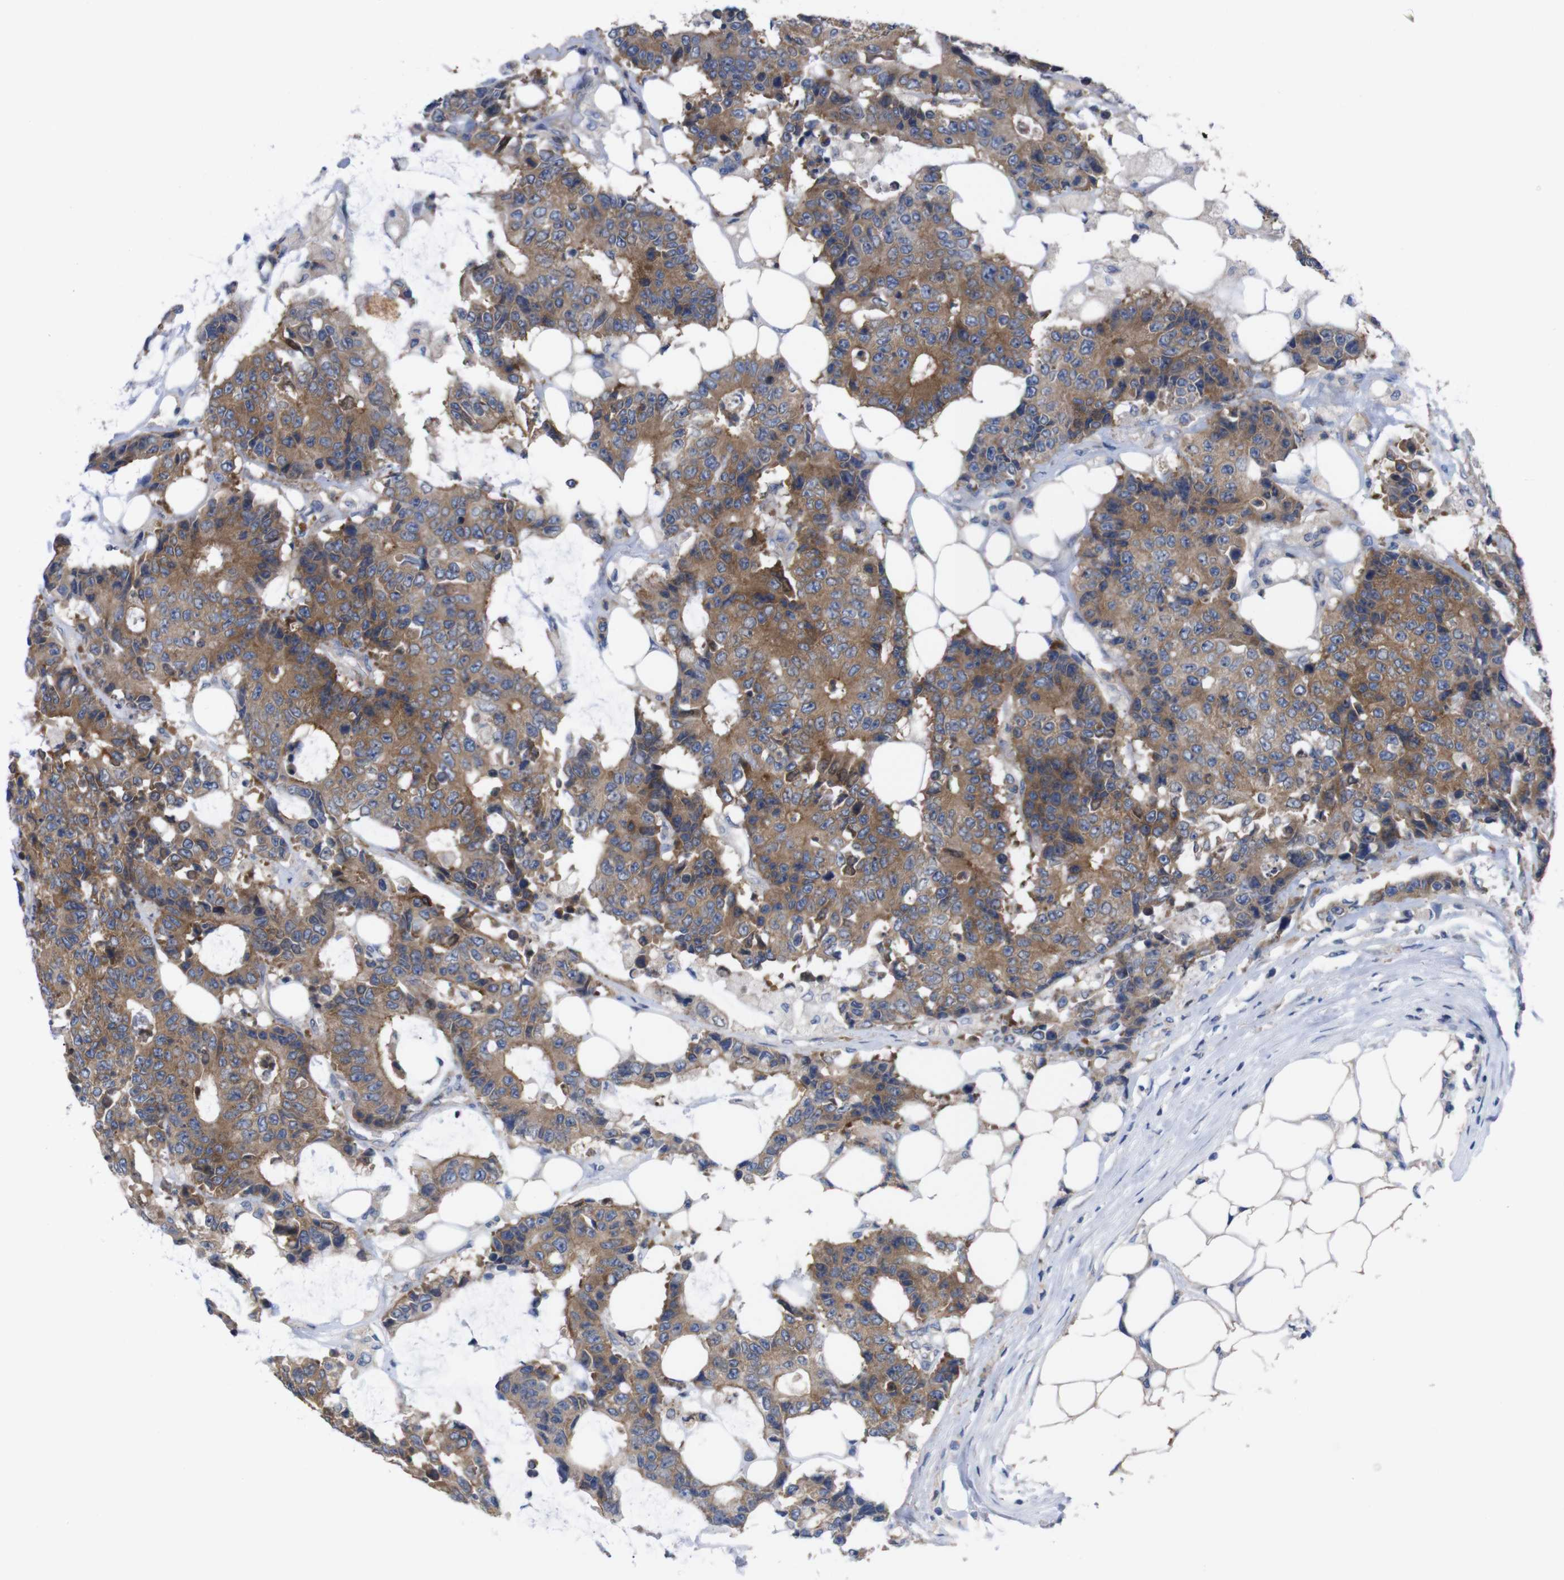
{"staining": {"intensity": "moderate", "quantity": ">75%", "location": "cytoplasmic/membranous"}, "tissue": "colorectal cancer", "cell_type": "Tumor cells", "image_type": "cancer", "snomed": [{"axis": "morphology", "description": "Adenocarcinoma, NOS"}, {"axis": "topography", "description": "Colon"}], "caption": "Tumor cells reveal medium levels of moderate cytoplasmic/membranous expression in approximately >75% of cells in human colorectal cancer (adenocarcinoma). The protein of interest is stained brown, and the nuclei are stained in blue (DAB (3,3'-diaminobenzidine) IHC with brightfield microscopy, high magnification).", "gene": "USH1C", "patient": {"sex": "female", "age": 86}}